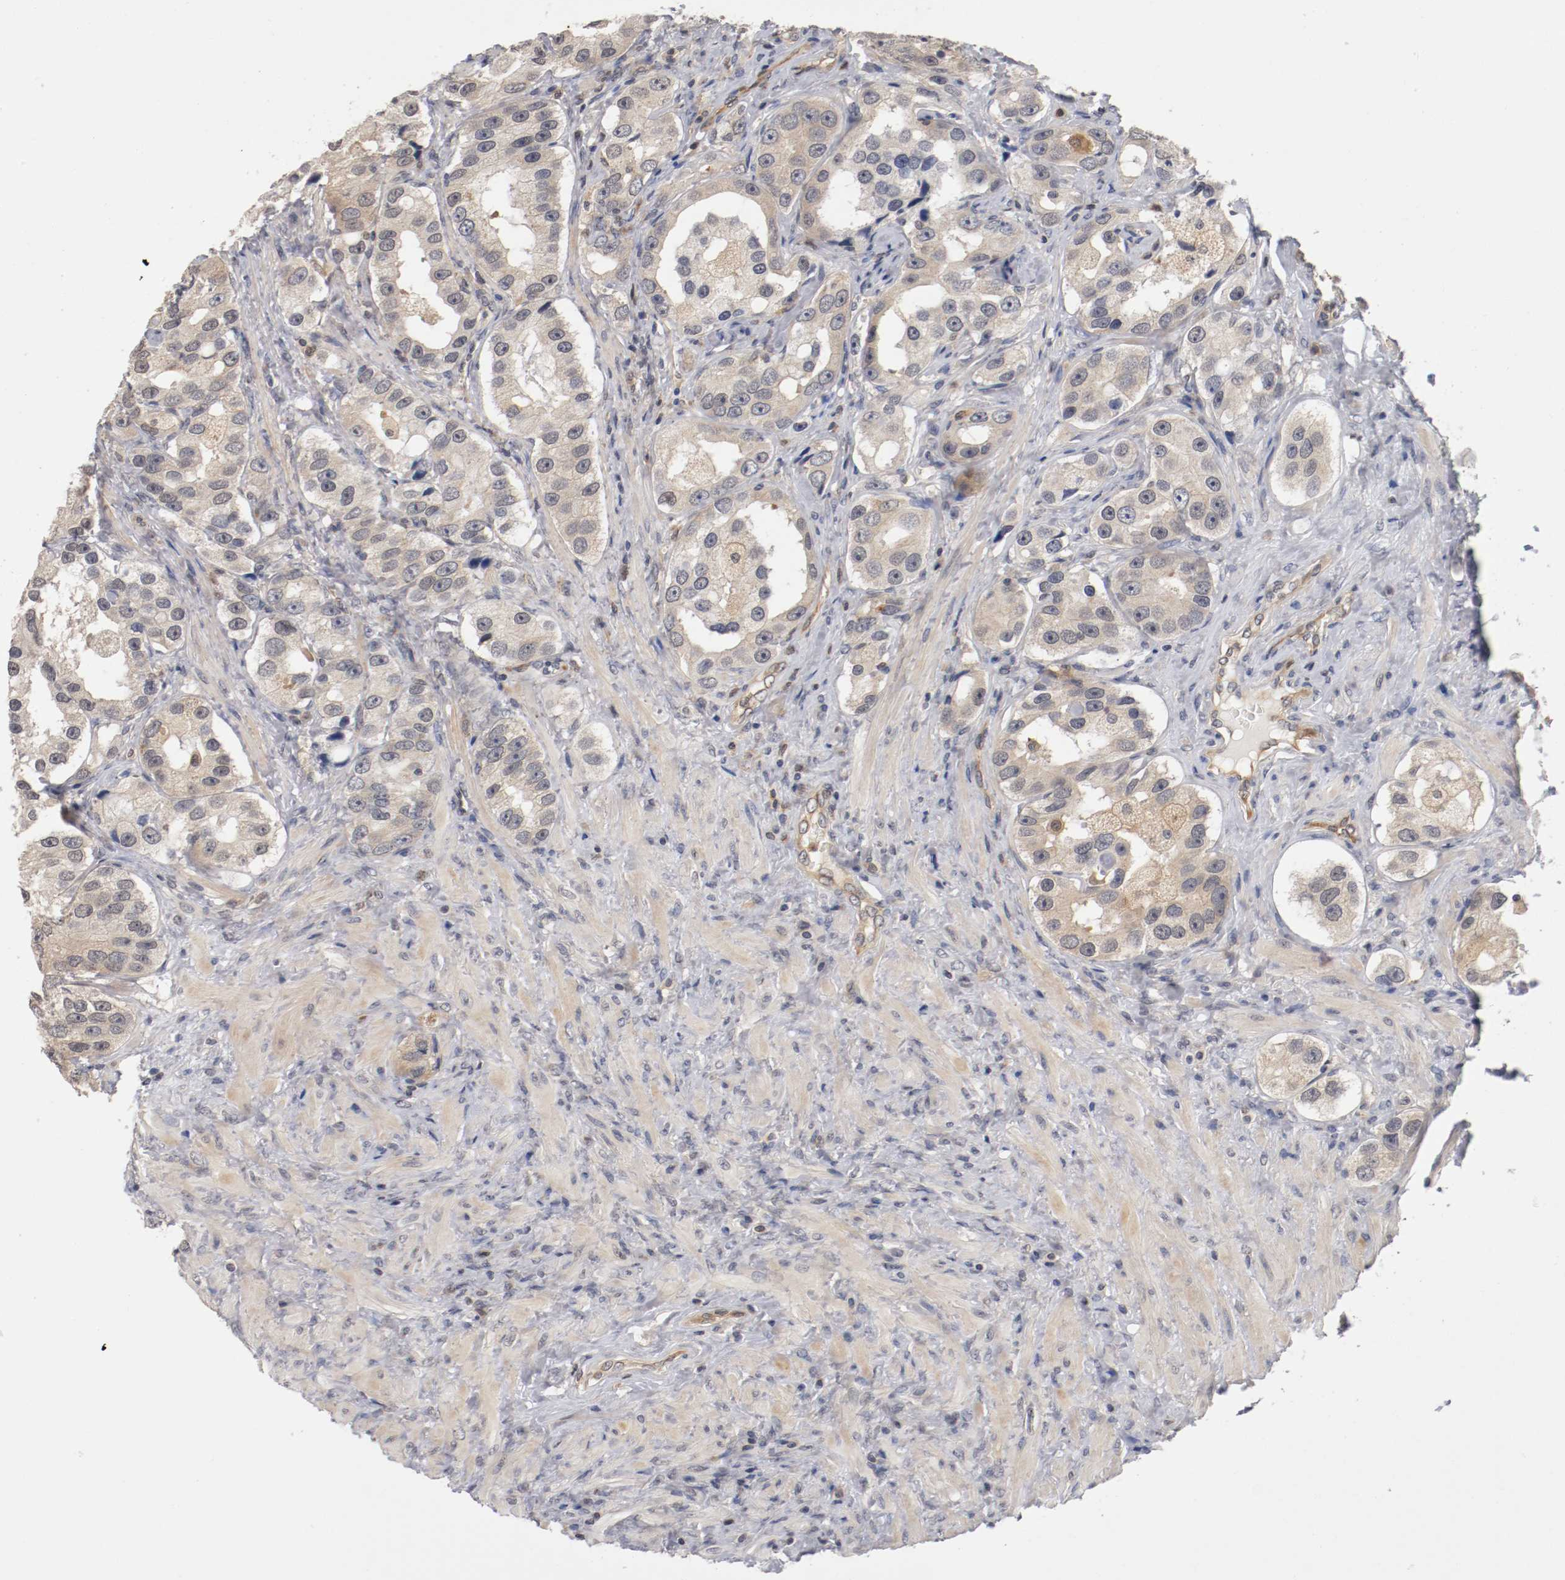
{"staining": {"intensity": "weak", "quantity": "25%-75%", "location": "cytoplasmic/membranous"}, "tissue": "prostate cancer", "cell_type": "Tumor cells", "image_type": "cancer", "snomed": [{"axis": "morphology", "description": "Adenocarcinoma, High grade"}, {"axis": "topography", "description": "Prostate"}], "caption": "This histopathology image reveals prostate cancer (high-grade adenocarcinoma) stained with immunohistochemistry to label a protein in brown. The cytoplasmic/membranous of tumor cells show weak positivity for the protein. Nuclei are counter-stained blue.", "gene": "RBM23", "patient": {"sex": "male", "age": 63}}